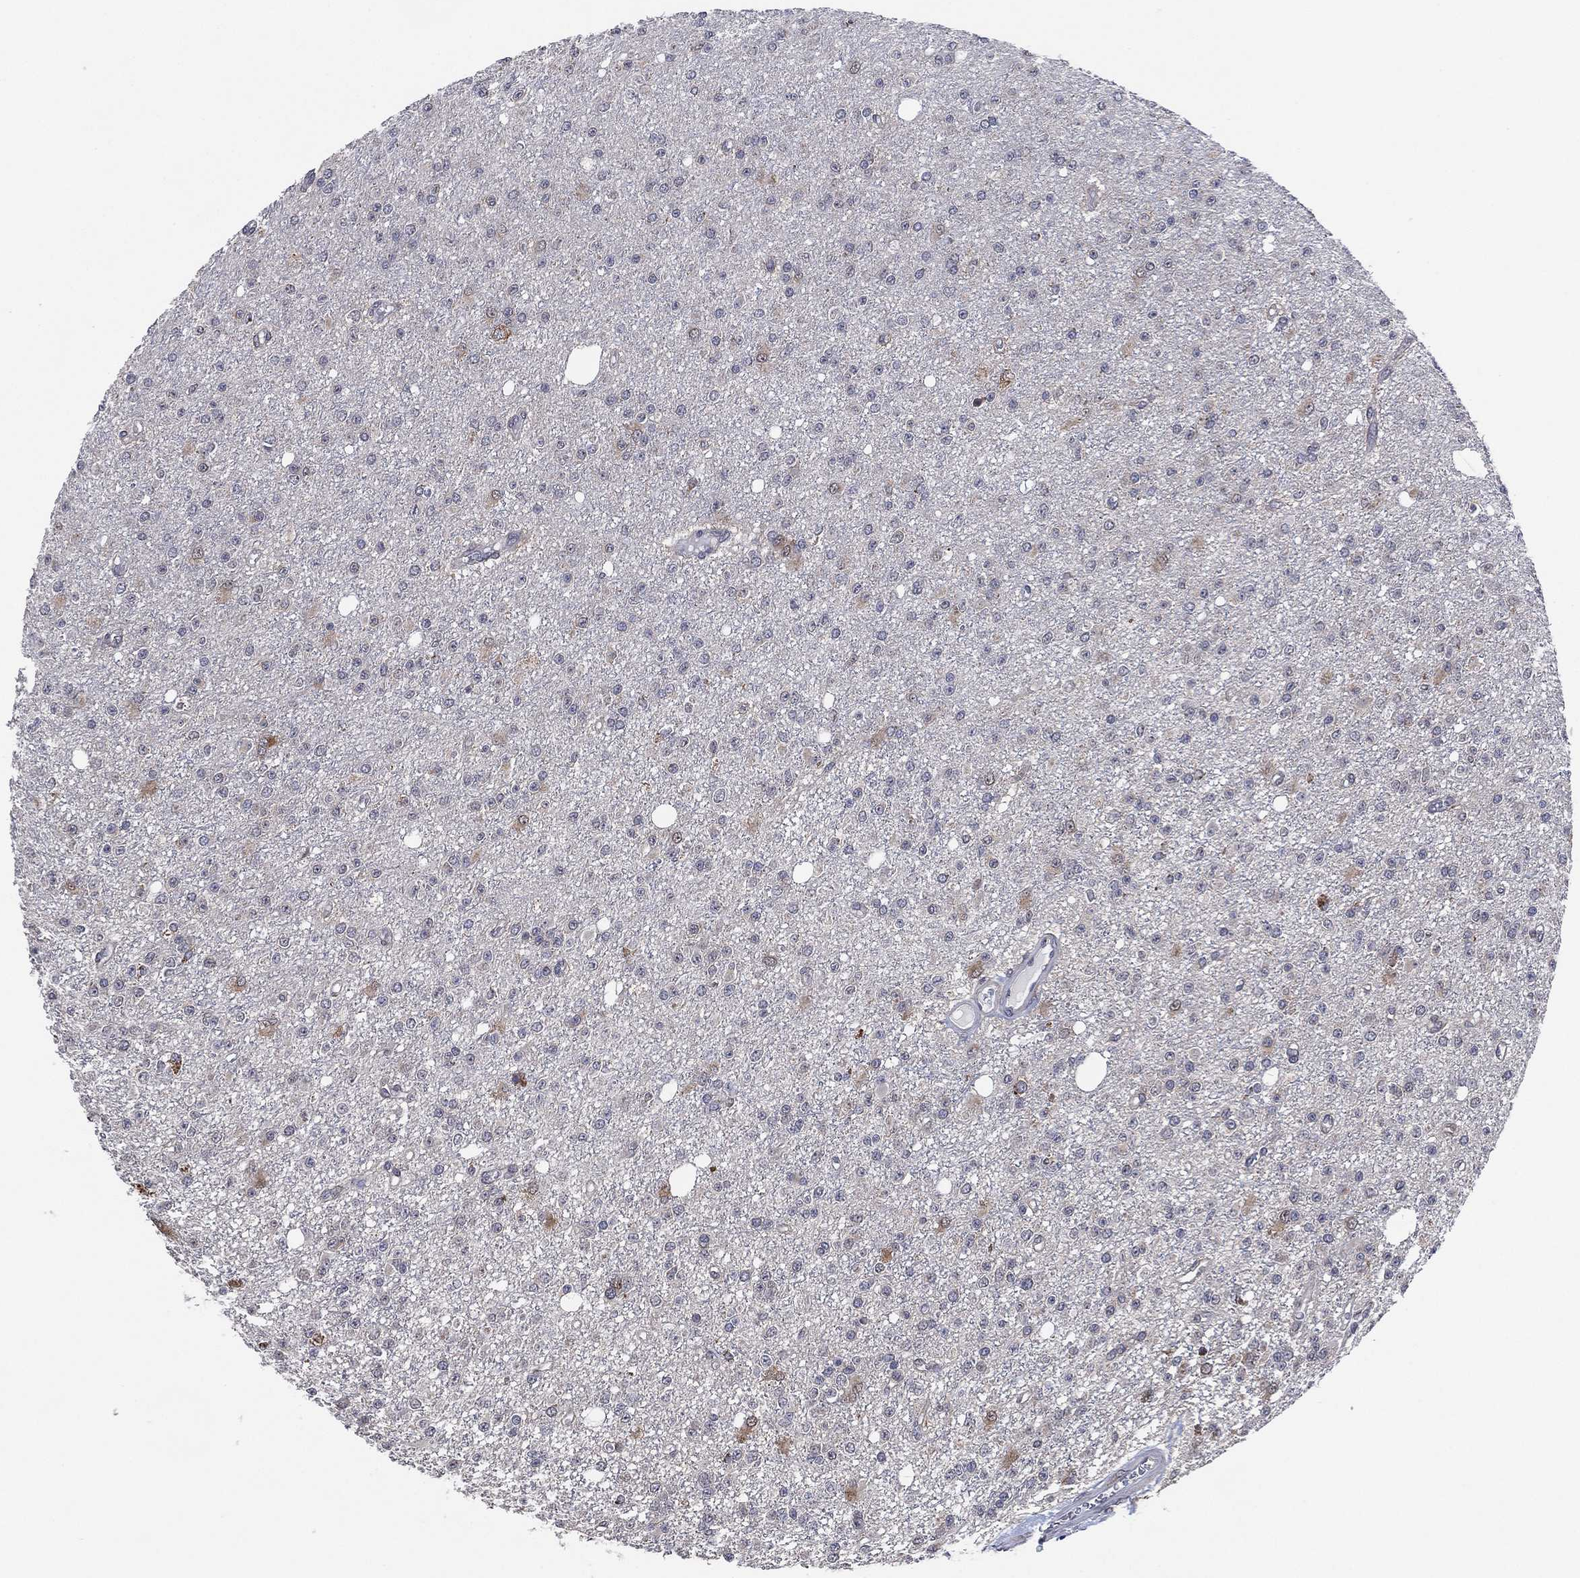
{"staining": {"intensity": "negative", "quantity": "none", "location": "none"}, "tissue": "glioma", "cell_type": "Tumor cells", "image_type": "cancer", "snomed": [{"axis": "morphology", "description": "Glioma, malignant, Low grade"}, {"axis": "topography", "description": "Brain"}], "caption": "The IHC image has no significant positivity in tumor cells of glioma tissue.", "gene": "FAM104A", "patient": {"sex": "female", "age": 45}}